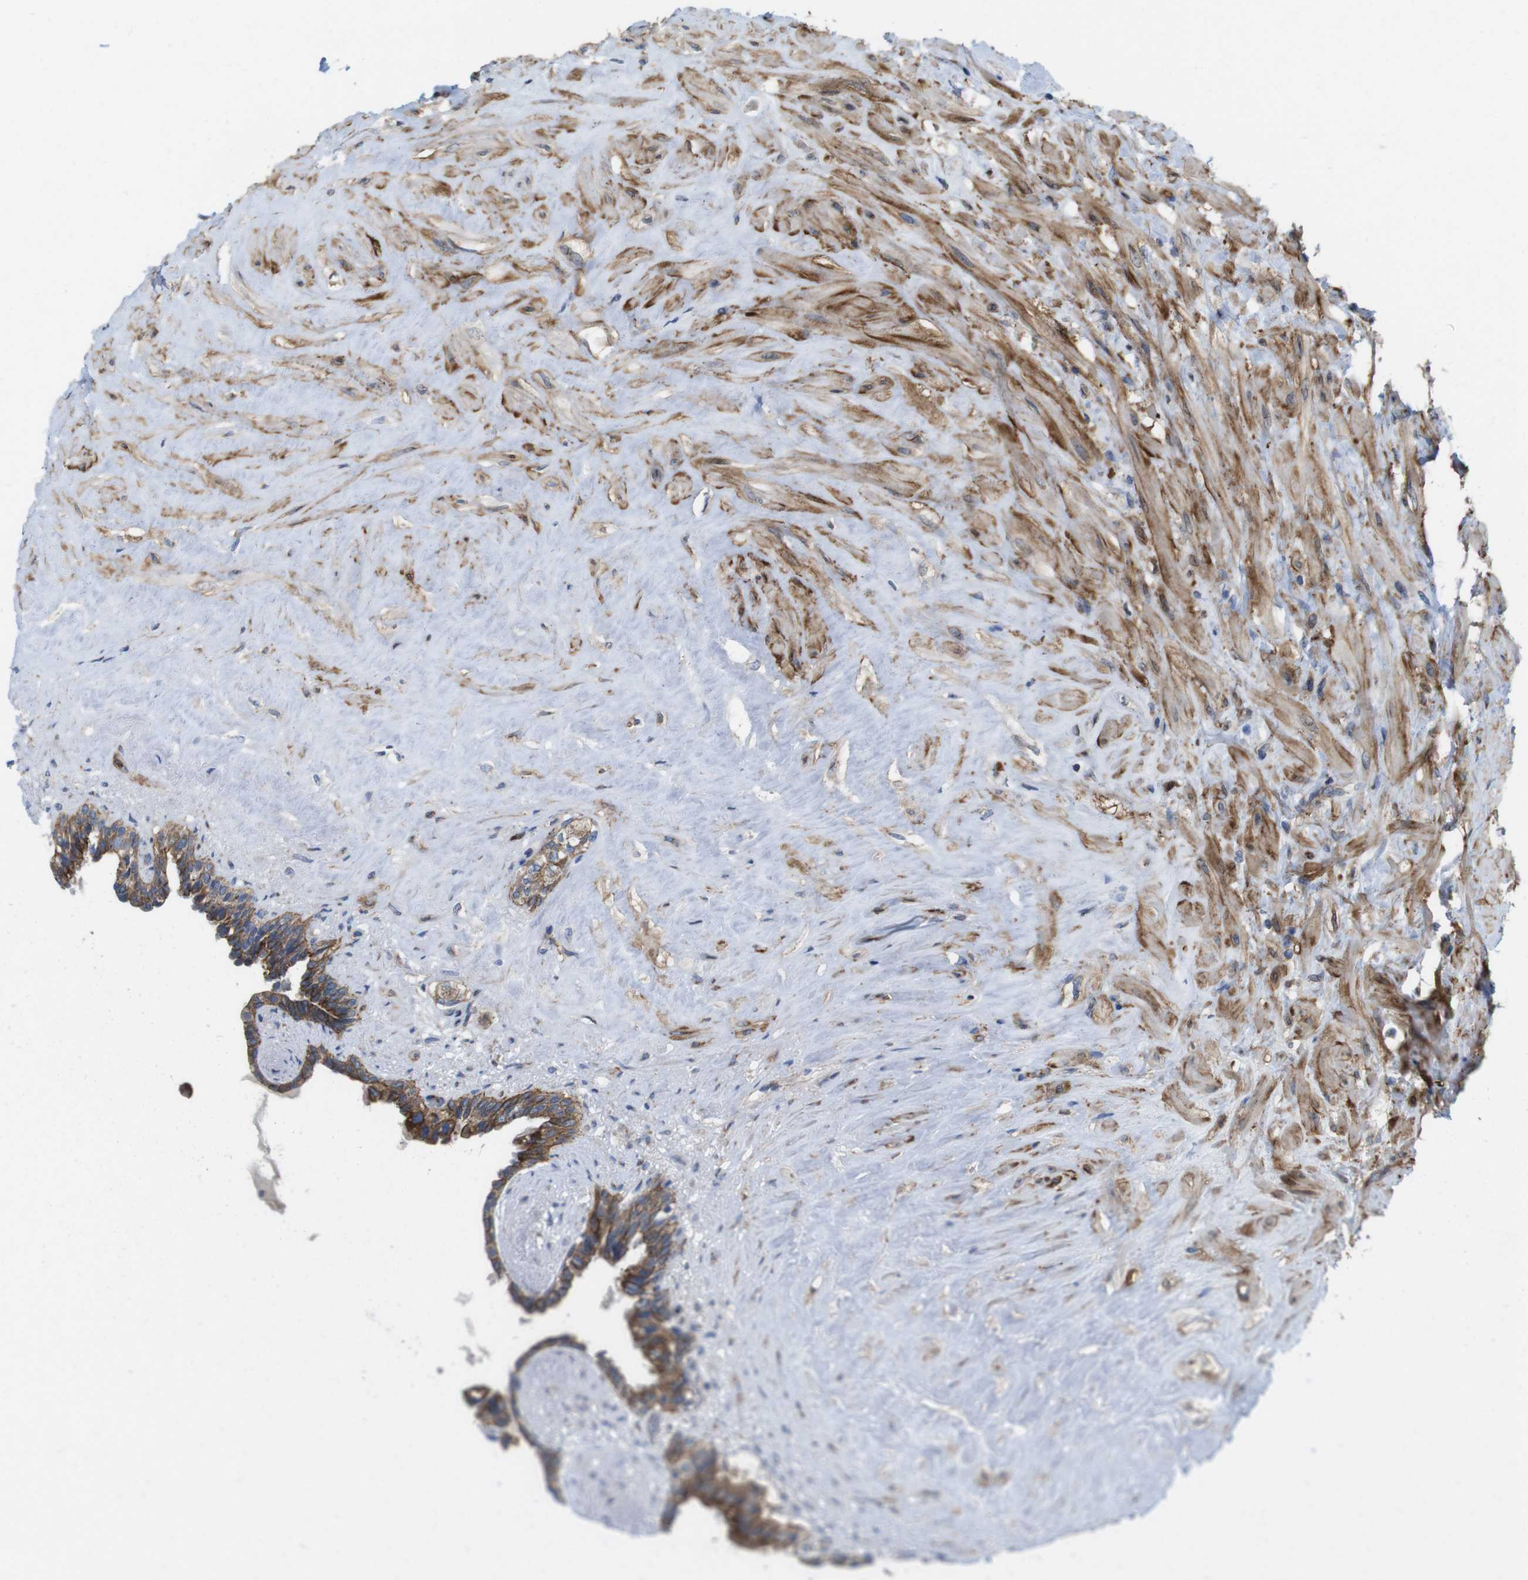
{"staining": {"intensity": "strong", "quantity": "25%-75%", "location": "cytoplasmic/membranous"}, "tissue": "seminal vesicle", "cell_type": "Glandular cells", "image_type": "normal", "snomed": [{"axis": "morphology", "description": "Normal tissue, NOS"}, {"axis": "topography", "description": "Seminal veicle"}], "caption": "Immunohistochemical staining of normal human seminal vesicle reveals 25%-75% levels of strong cytoplasmic/membranous protein staining in approximately 25%-75% of glandular cells. (Brightfield microscopy of DAB IHC at high magnification).", "gene": "EFCAB14", "patient": {"sex": "male", "age": 63}}